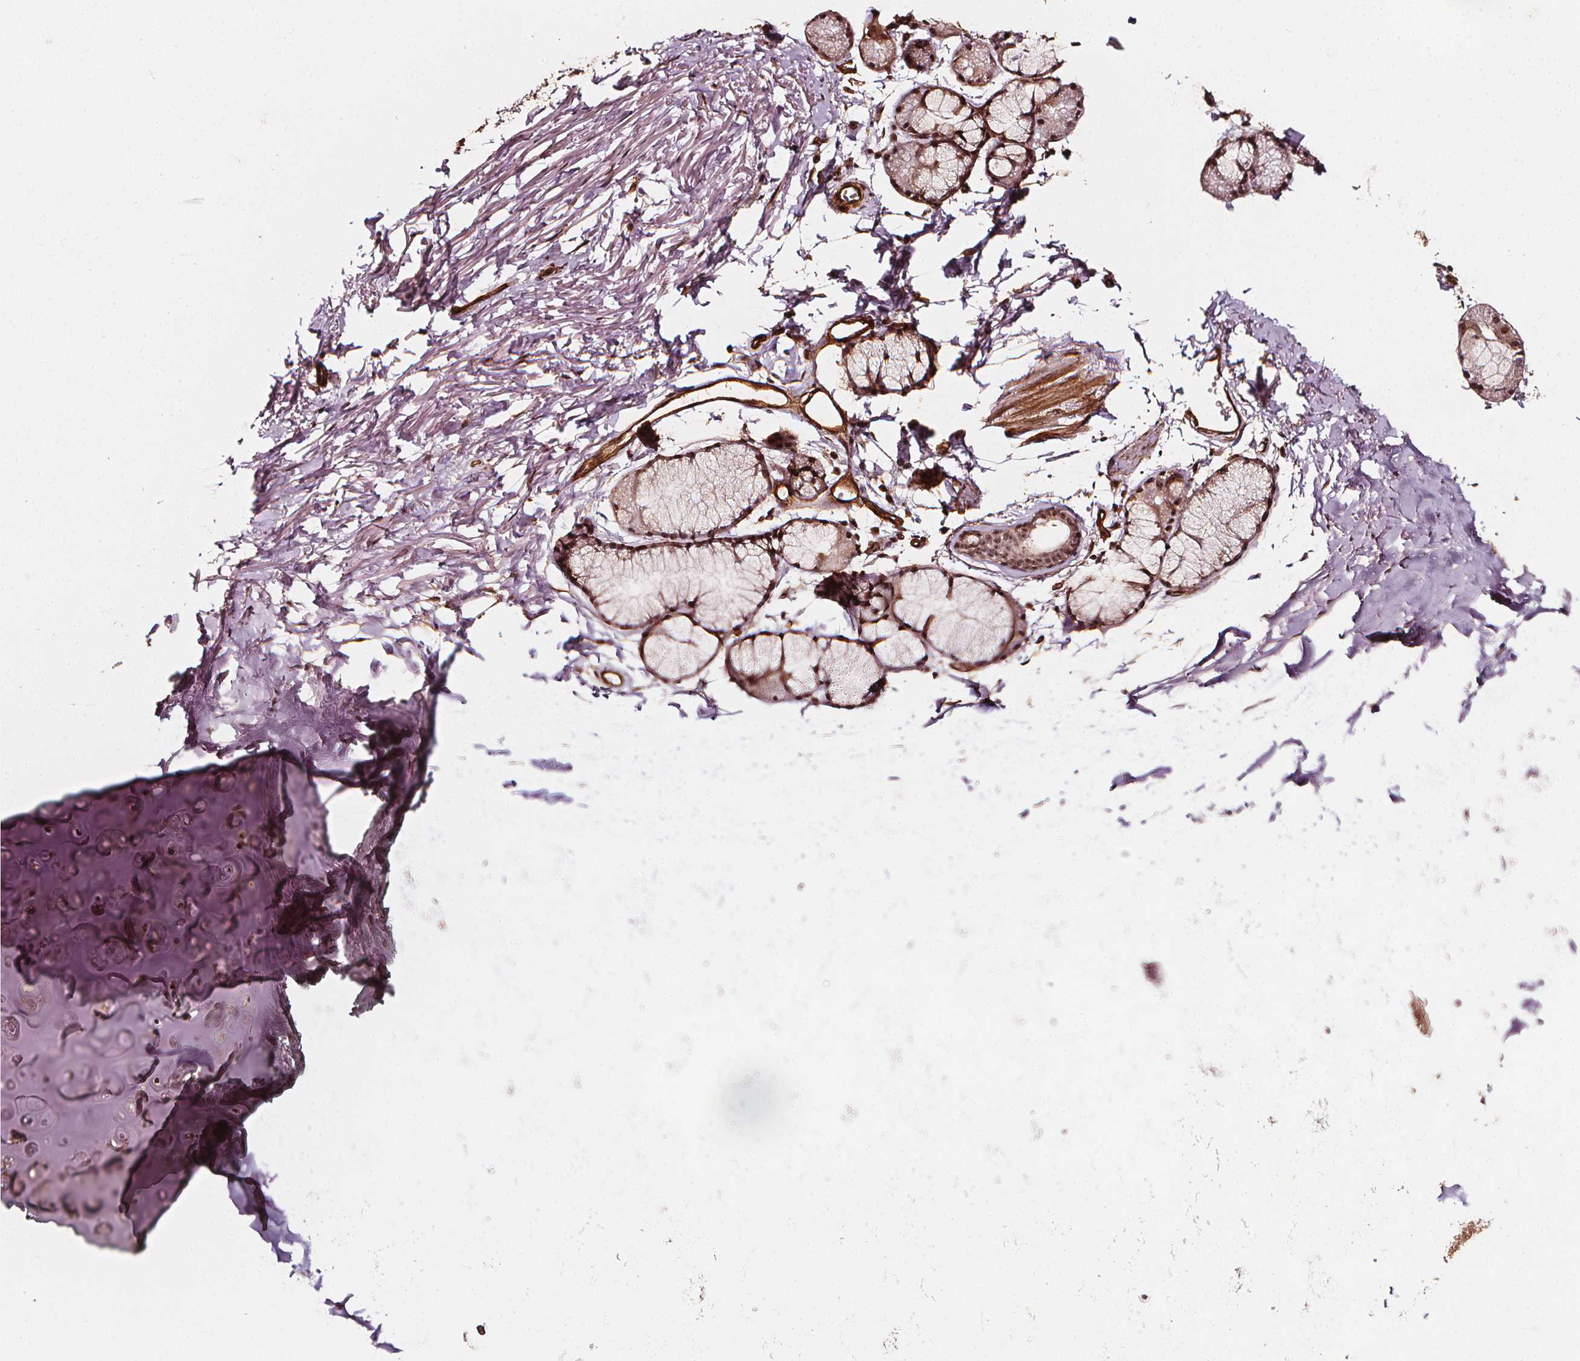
{"staining": {"intensity": "weak", "quantity": ">75%", "location": "cytoplasmic/membranous"}, "tissue": "adipose tissue", "cell_type": "Adipocytes", "image_type": "normal", "snomed": [{"axis": "morphology", "description": "Normal tissue, NOS"}, {"axis": "topography", "description": "Cartilage tissue"}, {"axis": "topography", "description": "Bronchus"}], "caption": "Immunohistochemistry (DAB) staining of normal adipose tissue reveals weak cytoplasmic/membranous protein positivity in about >75% of adipocytes. The protein of interest is shown in brown color, while the nuclei are stained blue.", "gene": "EXOSC9", "patient": {"sex": "female", "age": 79}}